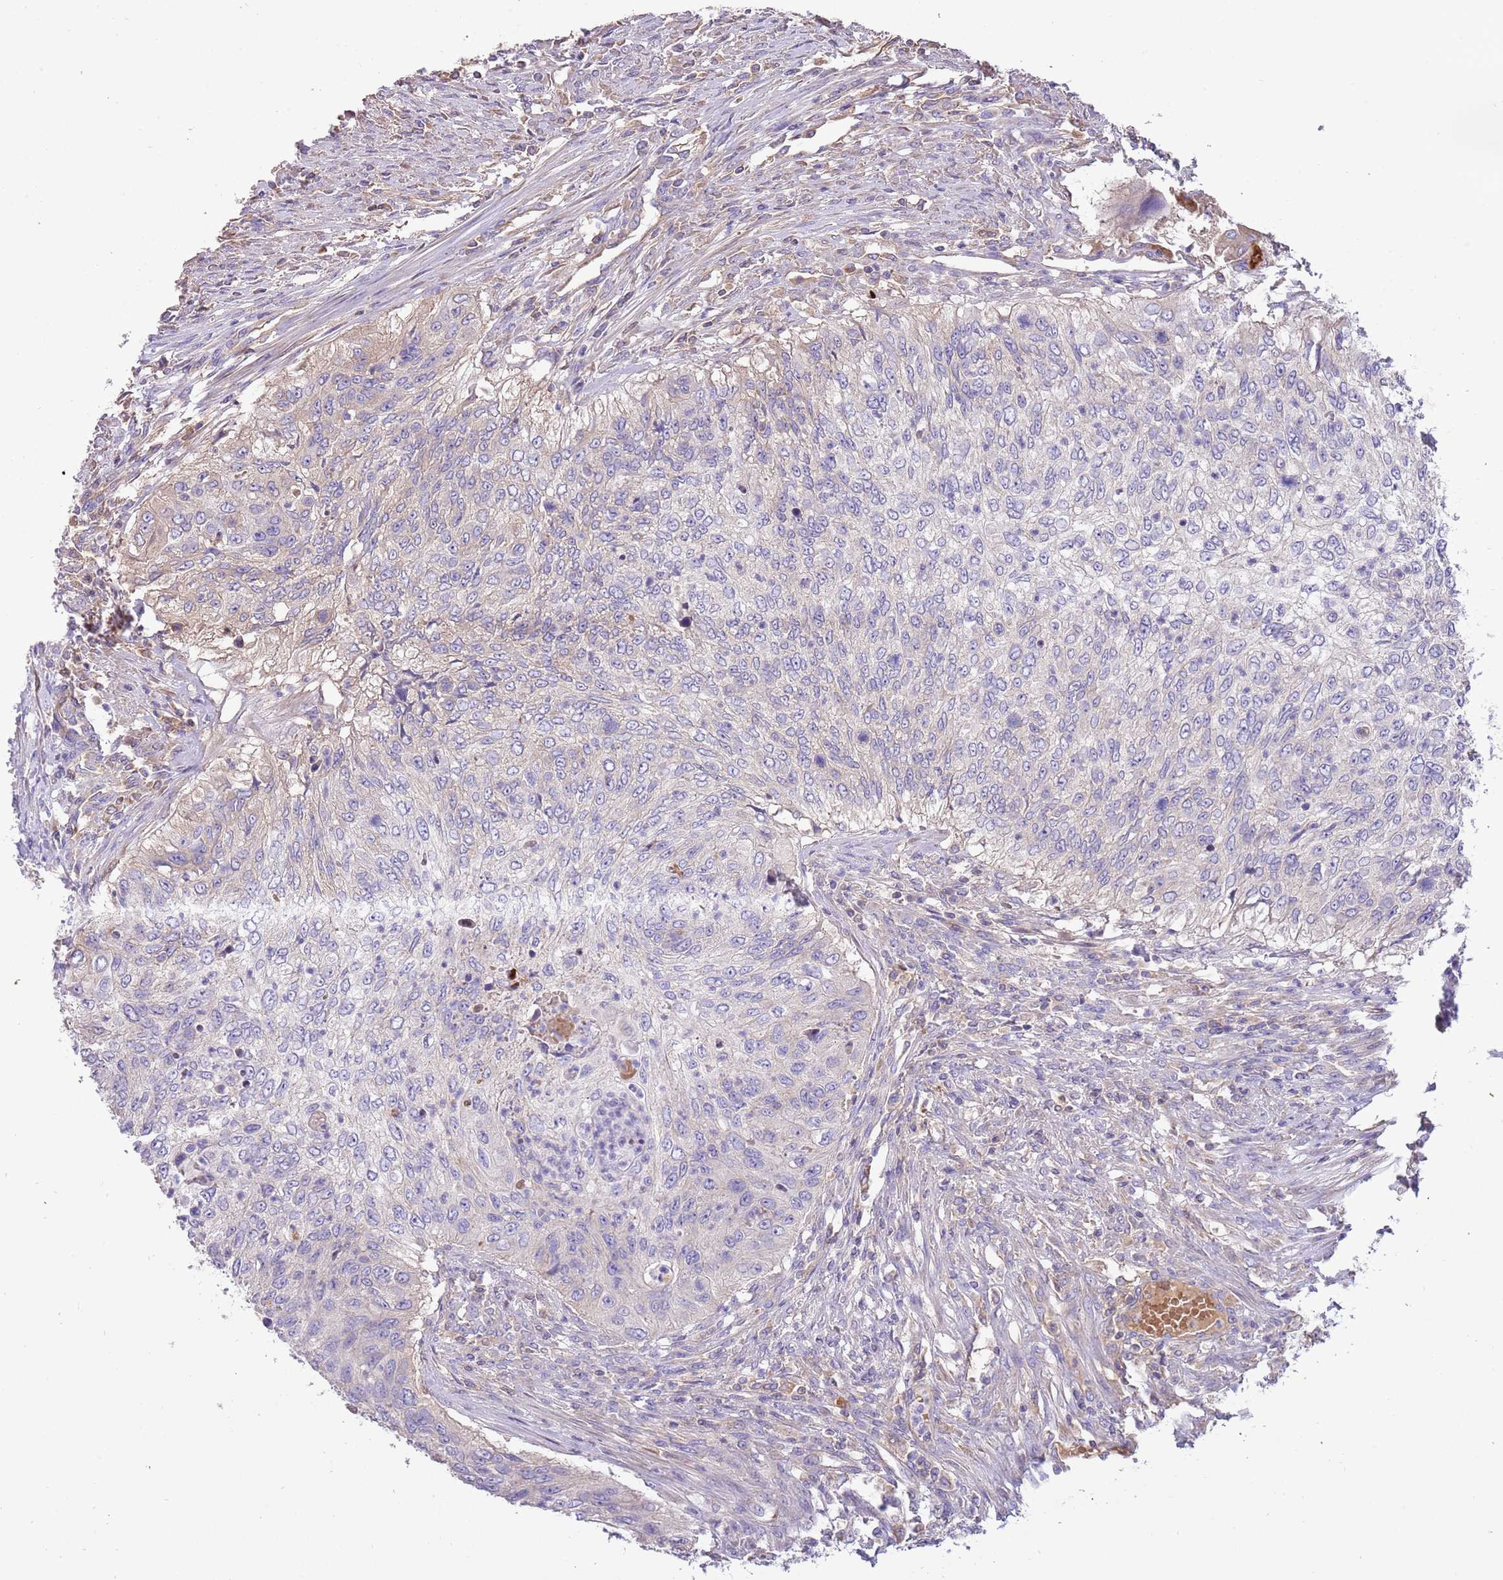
{"staining": {"intensity": "negative", "quantity": "none", "location": "none"}, "tissue": "urothelial cancer", "cell_type": "Tumor cells", "image_type": "cancer", "snomed": [{"axis": "morphology", "description": "Urothelial carcinoma, High grade"}, {"axis": "topography", "description": "Urinary bladder"}], "caption": "IHC histopathology image of neoplastic tissue: human urothelial cancer stained with DAB displays no significant protein expression in tumor cells.", "gene": "TRMO", "patient": {"sex": "female", "age": 60}}